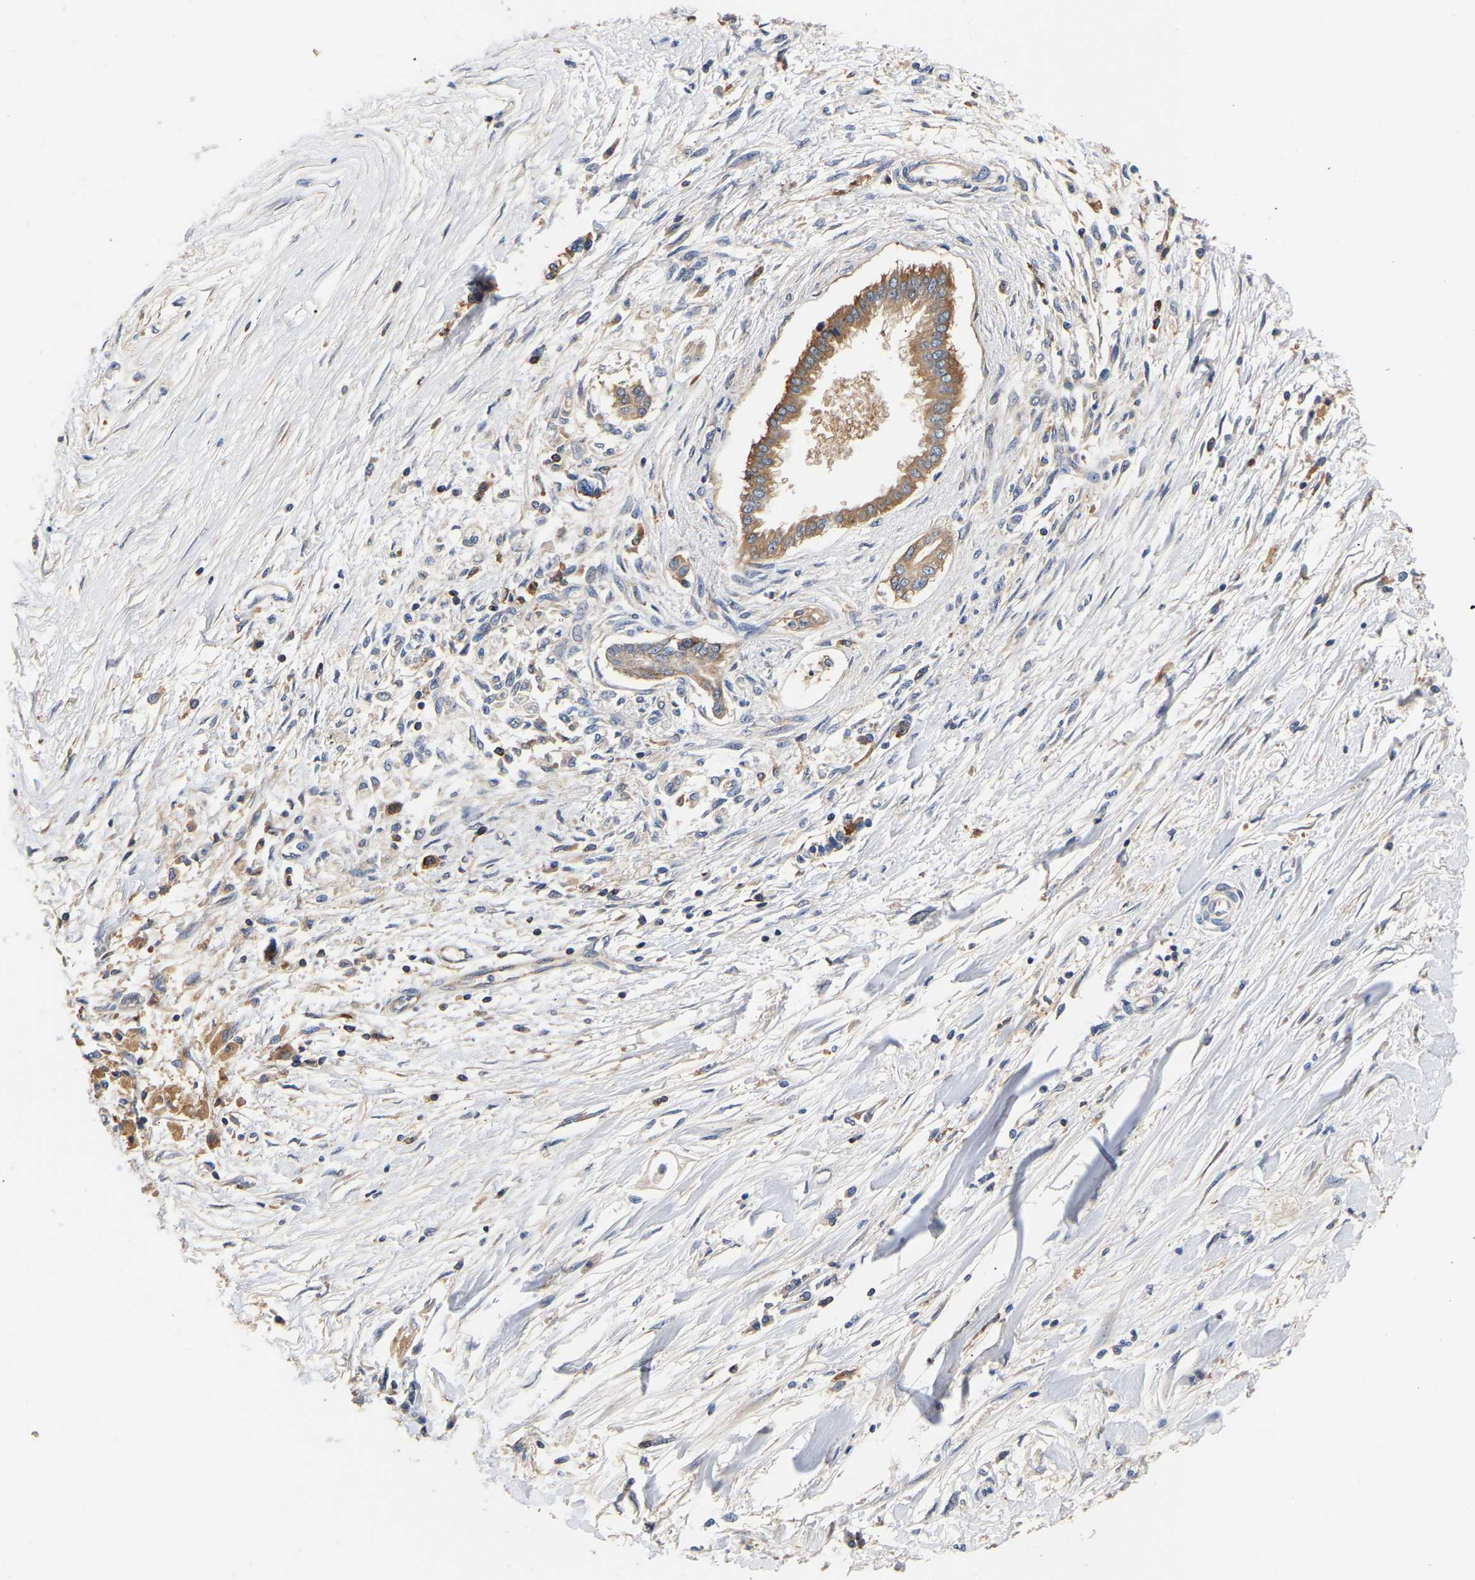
{"staining": {"intensity": "moderate", "quantity": ">75%", "location": "cytoplasmic/membranous"}, "tissue": "pancreatic cancer", "cell_type": "Tumor cells", "image_type": "cancer", "snomed": [{"axis": "morphology", "description": "Adenocarcinoma, NOS"}, {"axis": "topography", "description": "Pancreas"}], "caption": "The micrograph demonstrates staining of adenocarcinoma (pancreatic), revealing moderate cytoplasmic/membranous protein staining (brown color) within tumor cells.", "gene": "LRBA", "patient": {"sex": "male", "age": 56}}